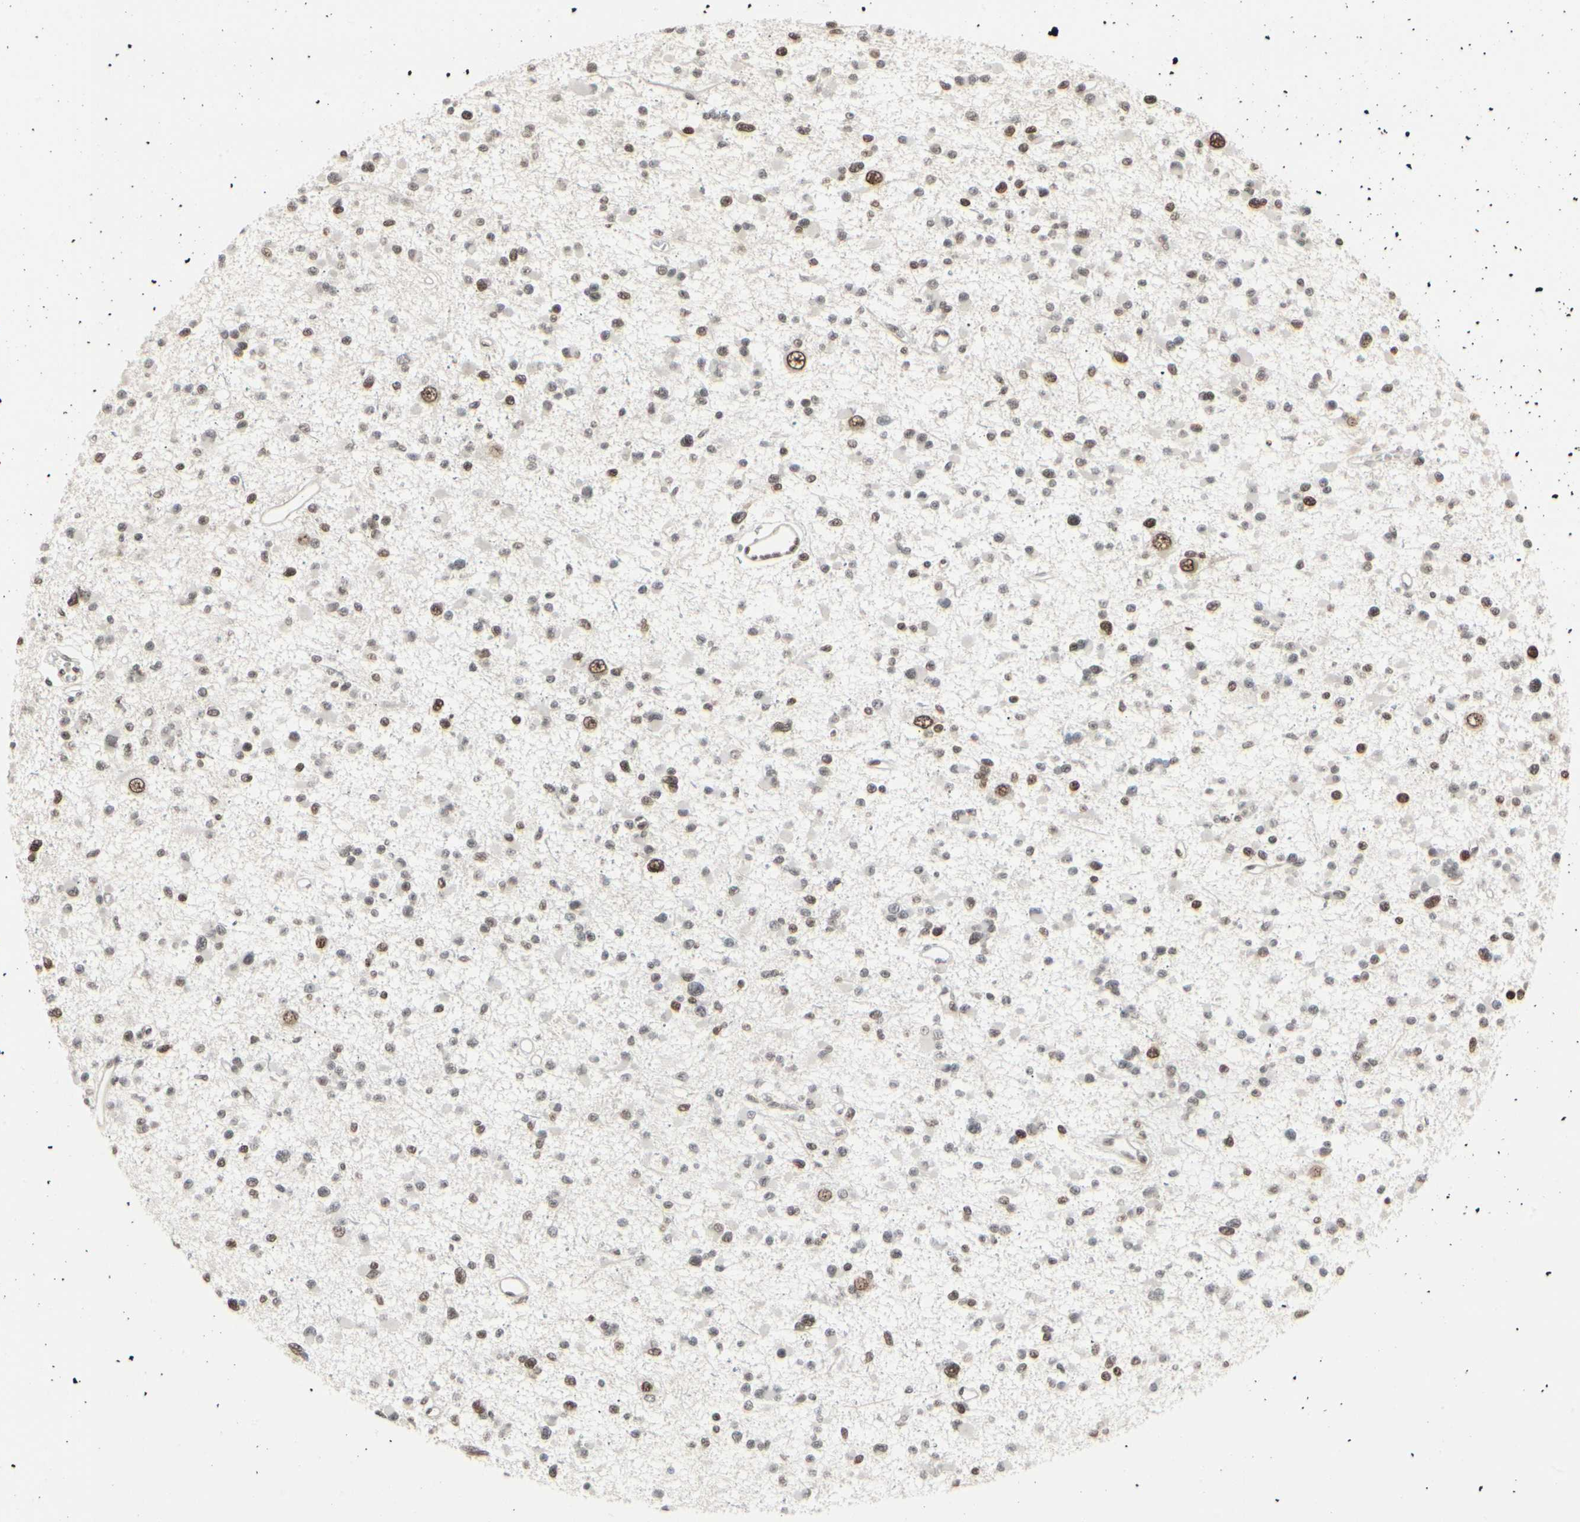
{"staining": {"intensity": "moderate", "quantity": ">75%", "location": "nuclear"}, "tissue": "glioma", "cell_type": "Tumor cells", "image_type": "cancer", "snomed": [{"axis": "morphology", "description": "Glioma, malignant, Low grade"}, {"axis": "topography", "description": "Brain"}], "caption": "Human glioma stained with a protein marker demonstrates moderate staining in tumor cells.", "gene": "HMG20A", "patient": {"sex": "female", "age": 22}}